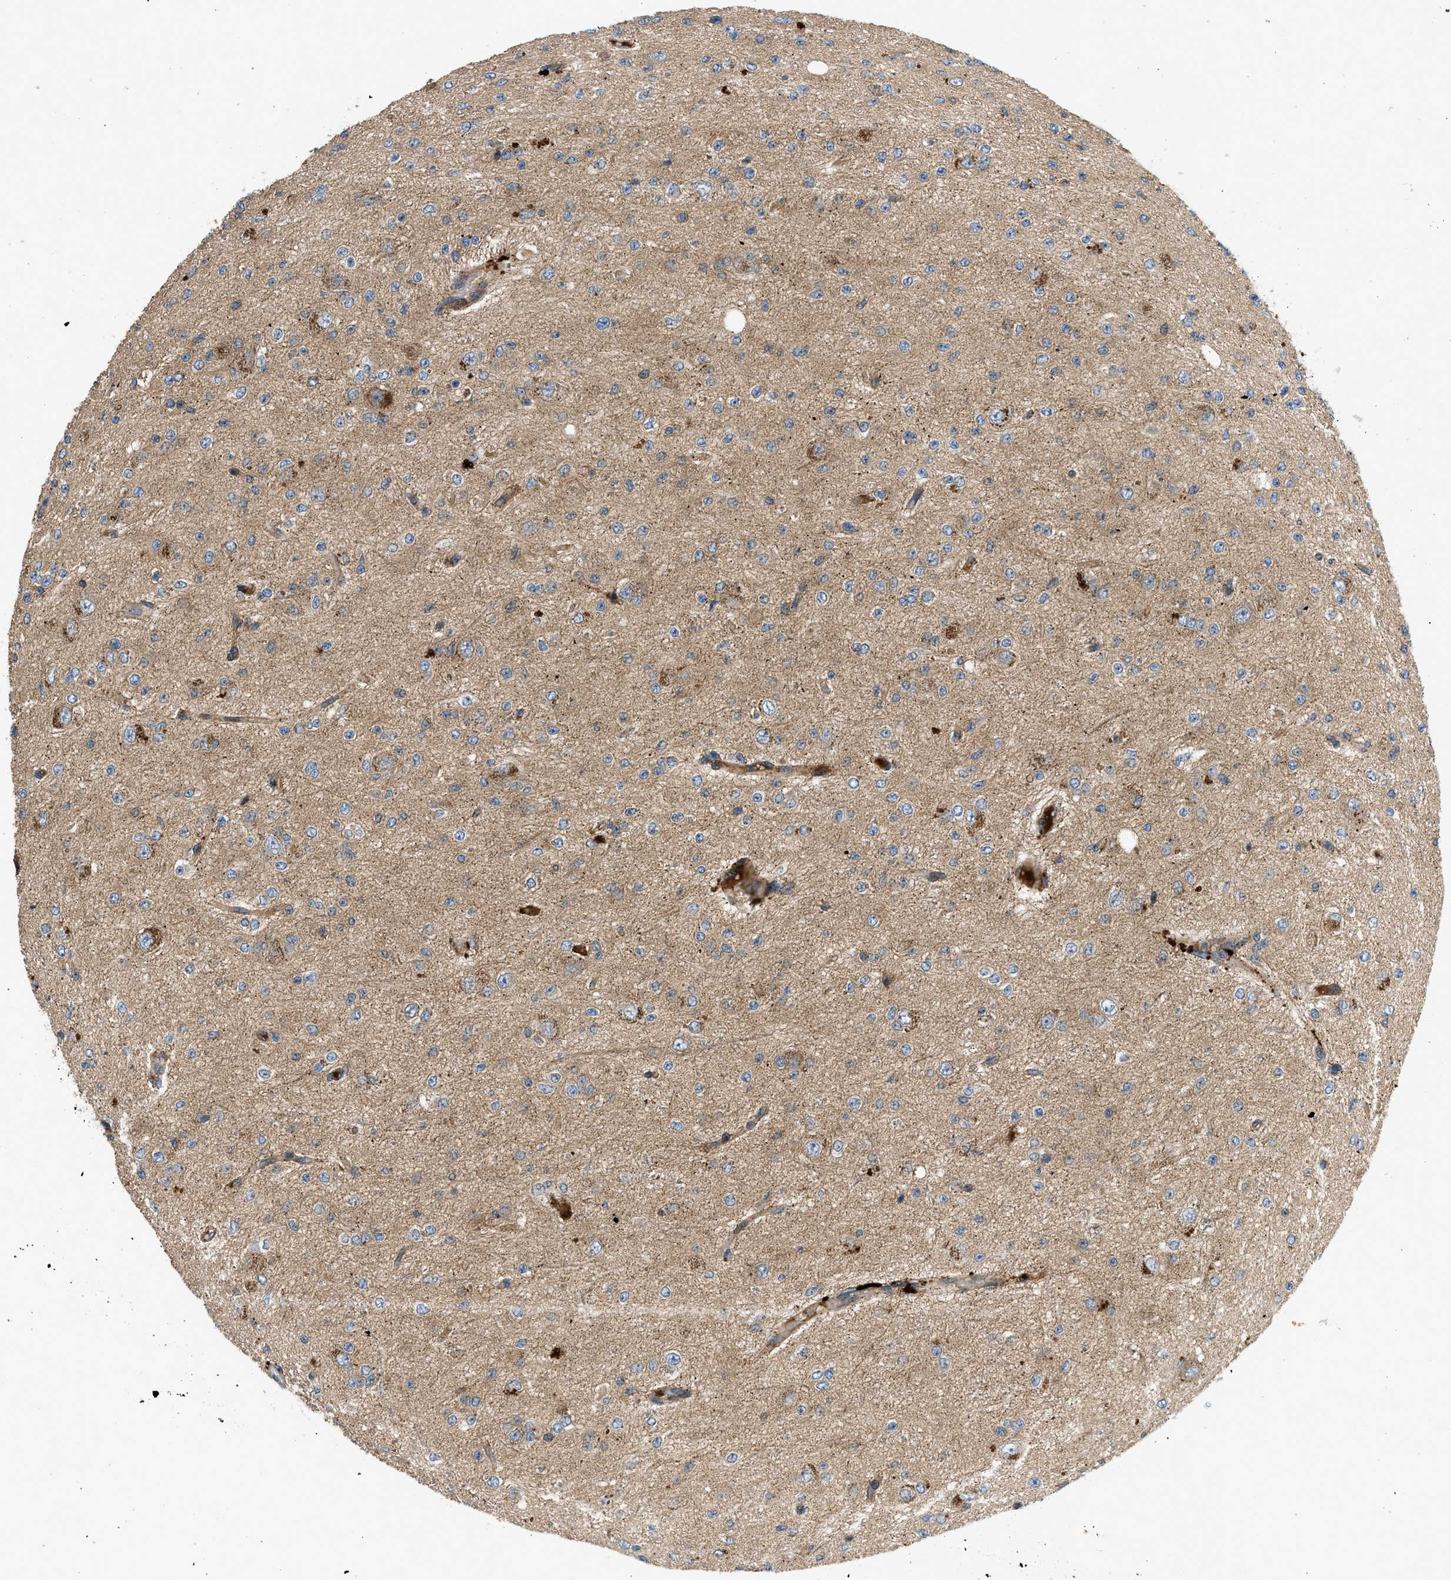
{"staining": {"intensity": "weak", "quantity": "25%-75%", "location": "cytoplasmic/membranous"}, "tissue": "glioma", "cell_type": "Tumor cells", "image_type": "cancer", "snomed": [{"axis": "morphology", "description": "Glioma, malignant, High grade"}, {"axis": "topography", "description": "pancreas cauda"}], "caption": "Immunohistochemistry (IHC) micrograph of neoplastic tissue: human high-grade glioma (malignant) stained using IHC demonstrates low levels of weak protein expression localized specifically in the cytoplasmic/membranous of tumor cells, appearing as a cytoplasmic/membranous brown color.", "gene": "CNNM3", "patient": {"sex": "male", "age": 60}}